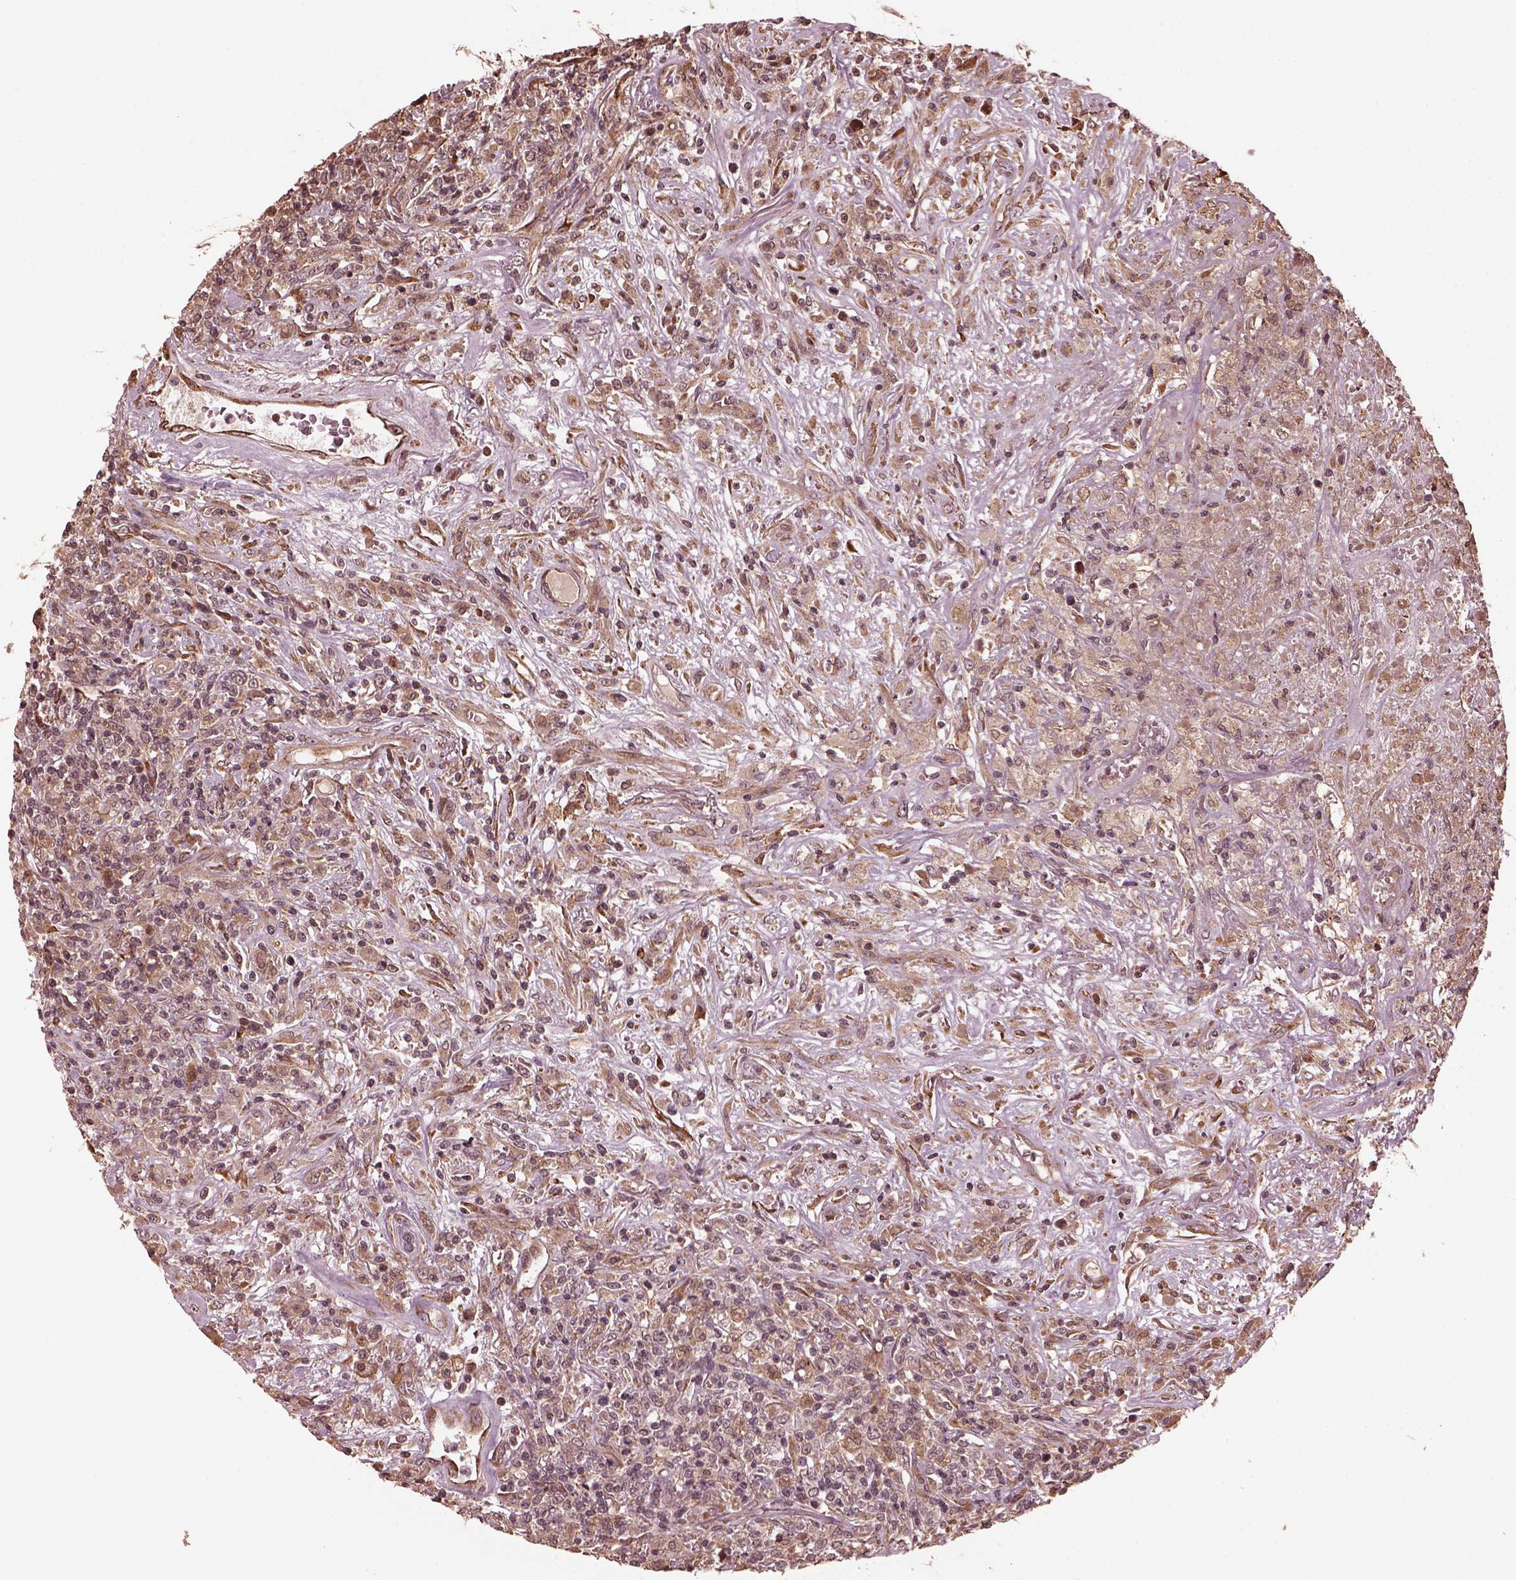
{"staining": {"intensity": "weak", "quantity": ">75%", "location": "cytoplasmic/membranous"}, "tissue": "lymphoma", "cell_type": "Tumor cells", "image_type": "cancer", "snomed": [{"axis": "morphology", "description": "Malignant lymphoma, non-Hodgkin's type, High grade"}, {"axis": "topography", "description": "Lung"}], "caption": "Brown immunohistochemical staining in human malignant lymphoma, non-Hodgkin's type (high-grade) demonstrates weak cytoplasmic/membranous positivity in about >75% of tumor cells.", "gene": "ZNF292", "patient": {"sex": "male", "age": 79}}